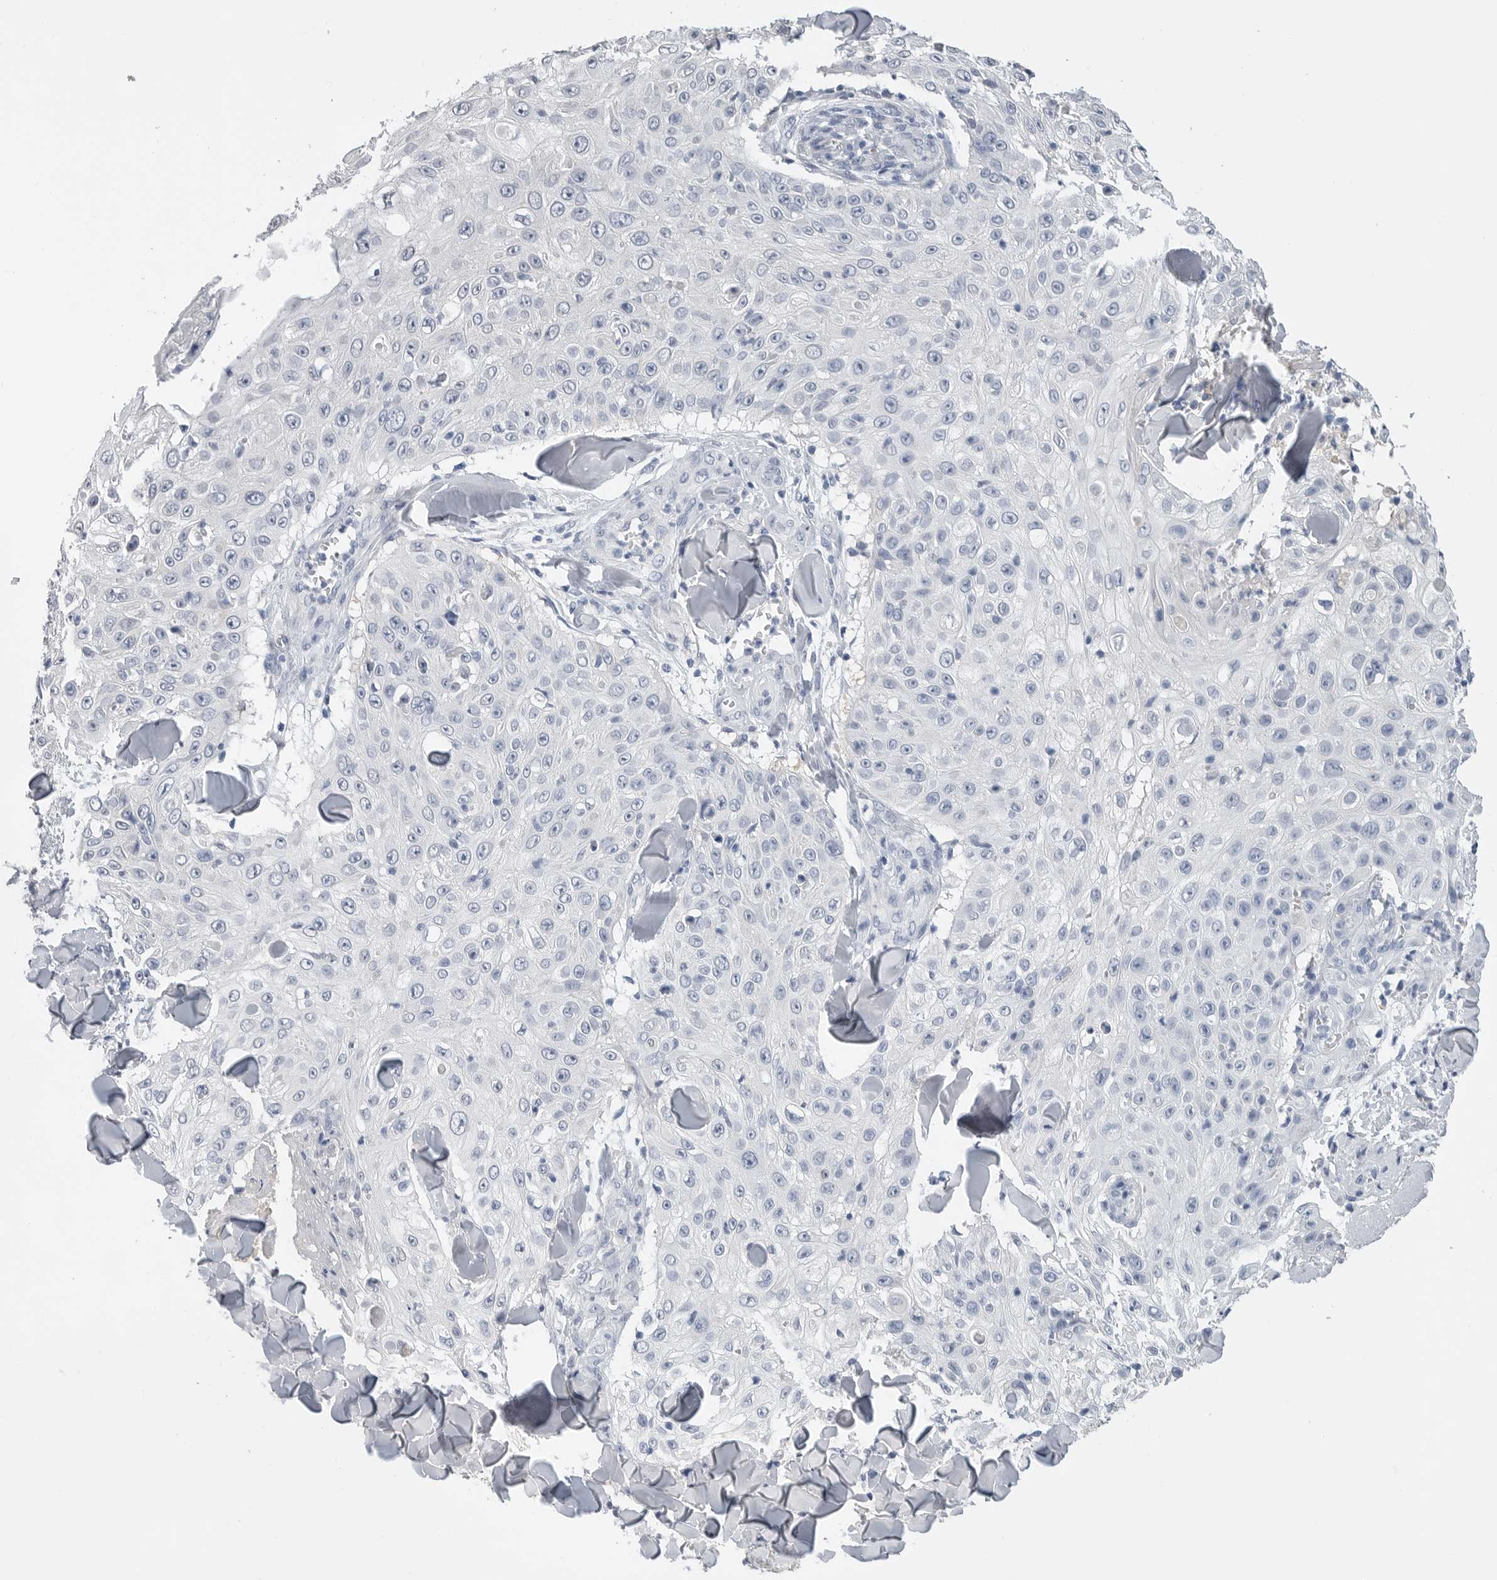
{"staining": {"intensity": "negative", "quantity": "none", "location": "none"}, "tissue": "skin cancer", "cell_type": "Tumor cells", "image_type": "cancer", "snomed": [{"axis": "morphology", "description": "Squamous cell carcinoma, NOS"}, {"axis": "topography", "description": "Skin"}], "caption": "An immunohistochemistry (IHC) photomicrograph of squamous cell carcinoma (skin) is shown. There is no staining in tumor cells of squamous cell carcinoma (skin).", "gene": "FABP6", "patient": {"sex": "male", "age": 86}}